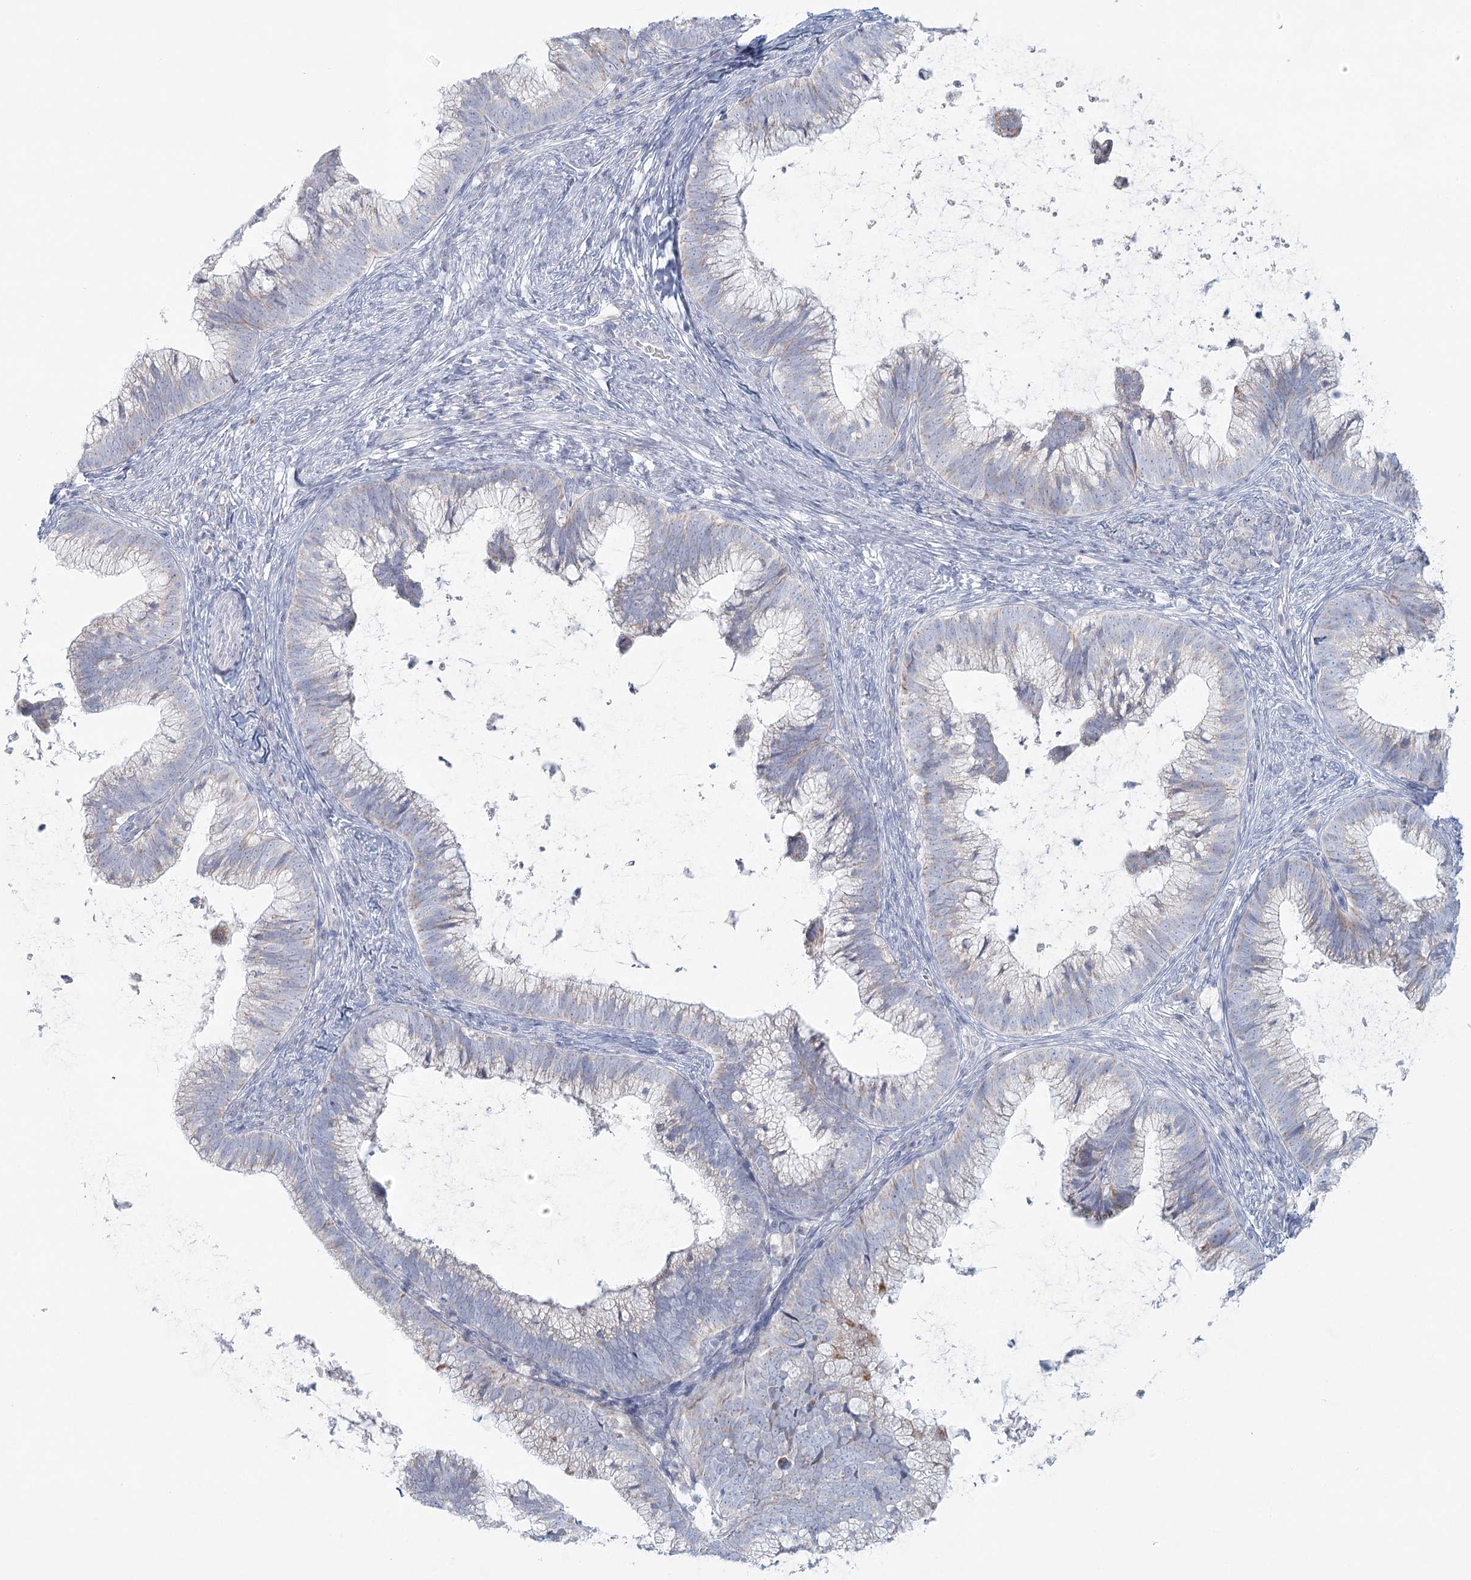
{"staining": {"intensity": "negative", "quantity": "none", "location": "none"}, "tissue": "cervical cancer", "cell_type": "Tumor cells", "image_type": "cancer", "snomed": [{"axis": "morphology", "description": "Adenocarcinoma, NOS"}, {"axis": "topography", "description": "Cervix"}], "caption": "Cervical cancer stained for a protein using immunohistochemistry displays no expression tumor cells.", "gene": "BPHL", "patient": {"sex": "female", "age": 36}}